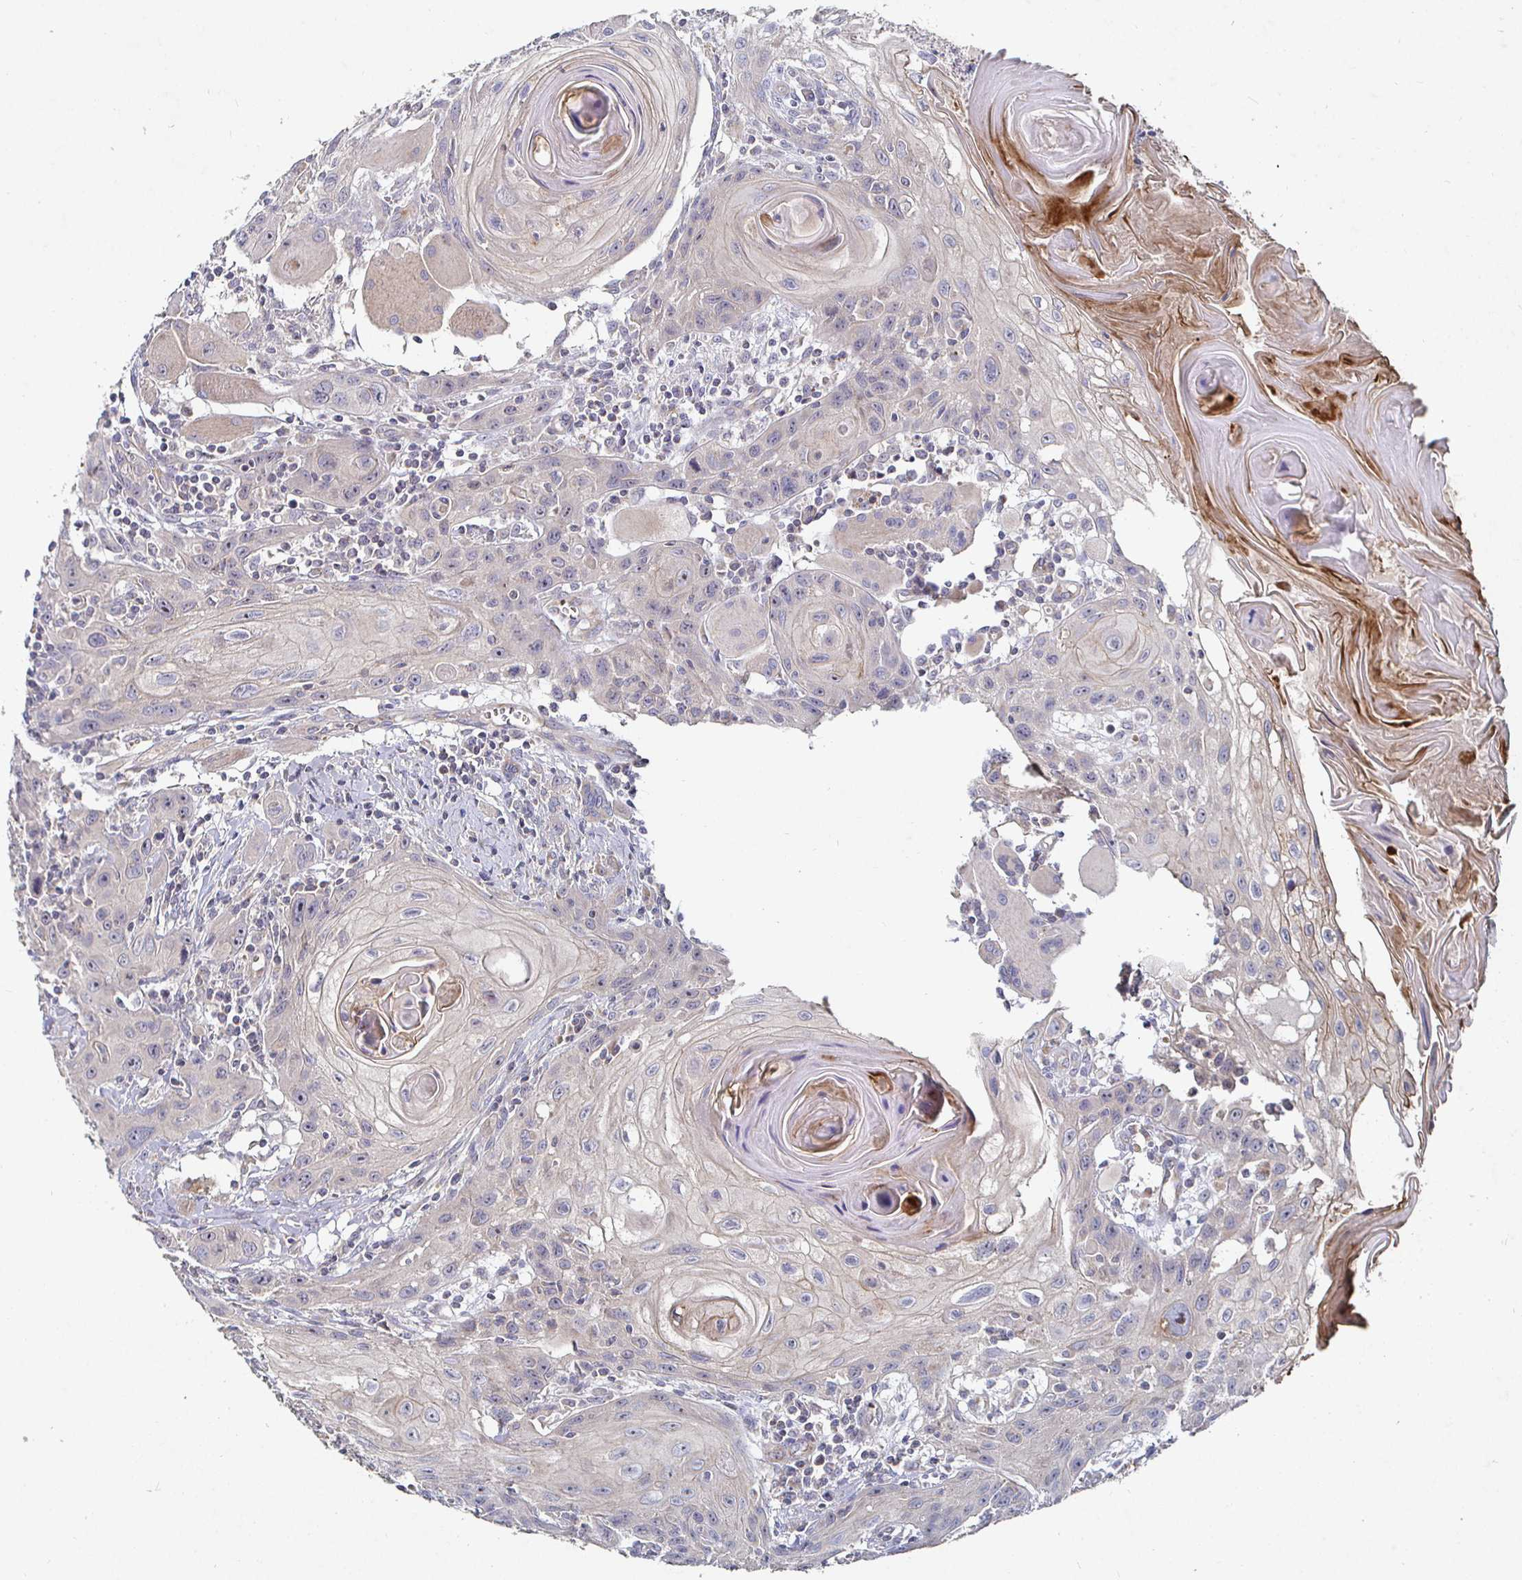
{"staining": {"intensity": "weak", "quantity": "<25%", "location": "cytoplasmic/membranous"}, "tissue": "head and neck cancer", "cell_type": "Tumor cells", "image_type": "cancer", "snomed": [{"axis": "morphology", "description": "Squamous cell carcinoma, NOS"}, {"axis": "topography", "description": "Oral tissue"}, {"axis": "topography", "description": "Head-Neck"}], "caption": "Immunohistochemistry (IHC) histopathology image of human head and neck squamous cell carcinoma stained for a protein (brown), which demonstrates no expression in tumor cells.", "gene": "NRSN1", "patient": {"sex": "male", "age": 58}}